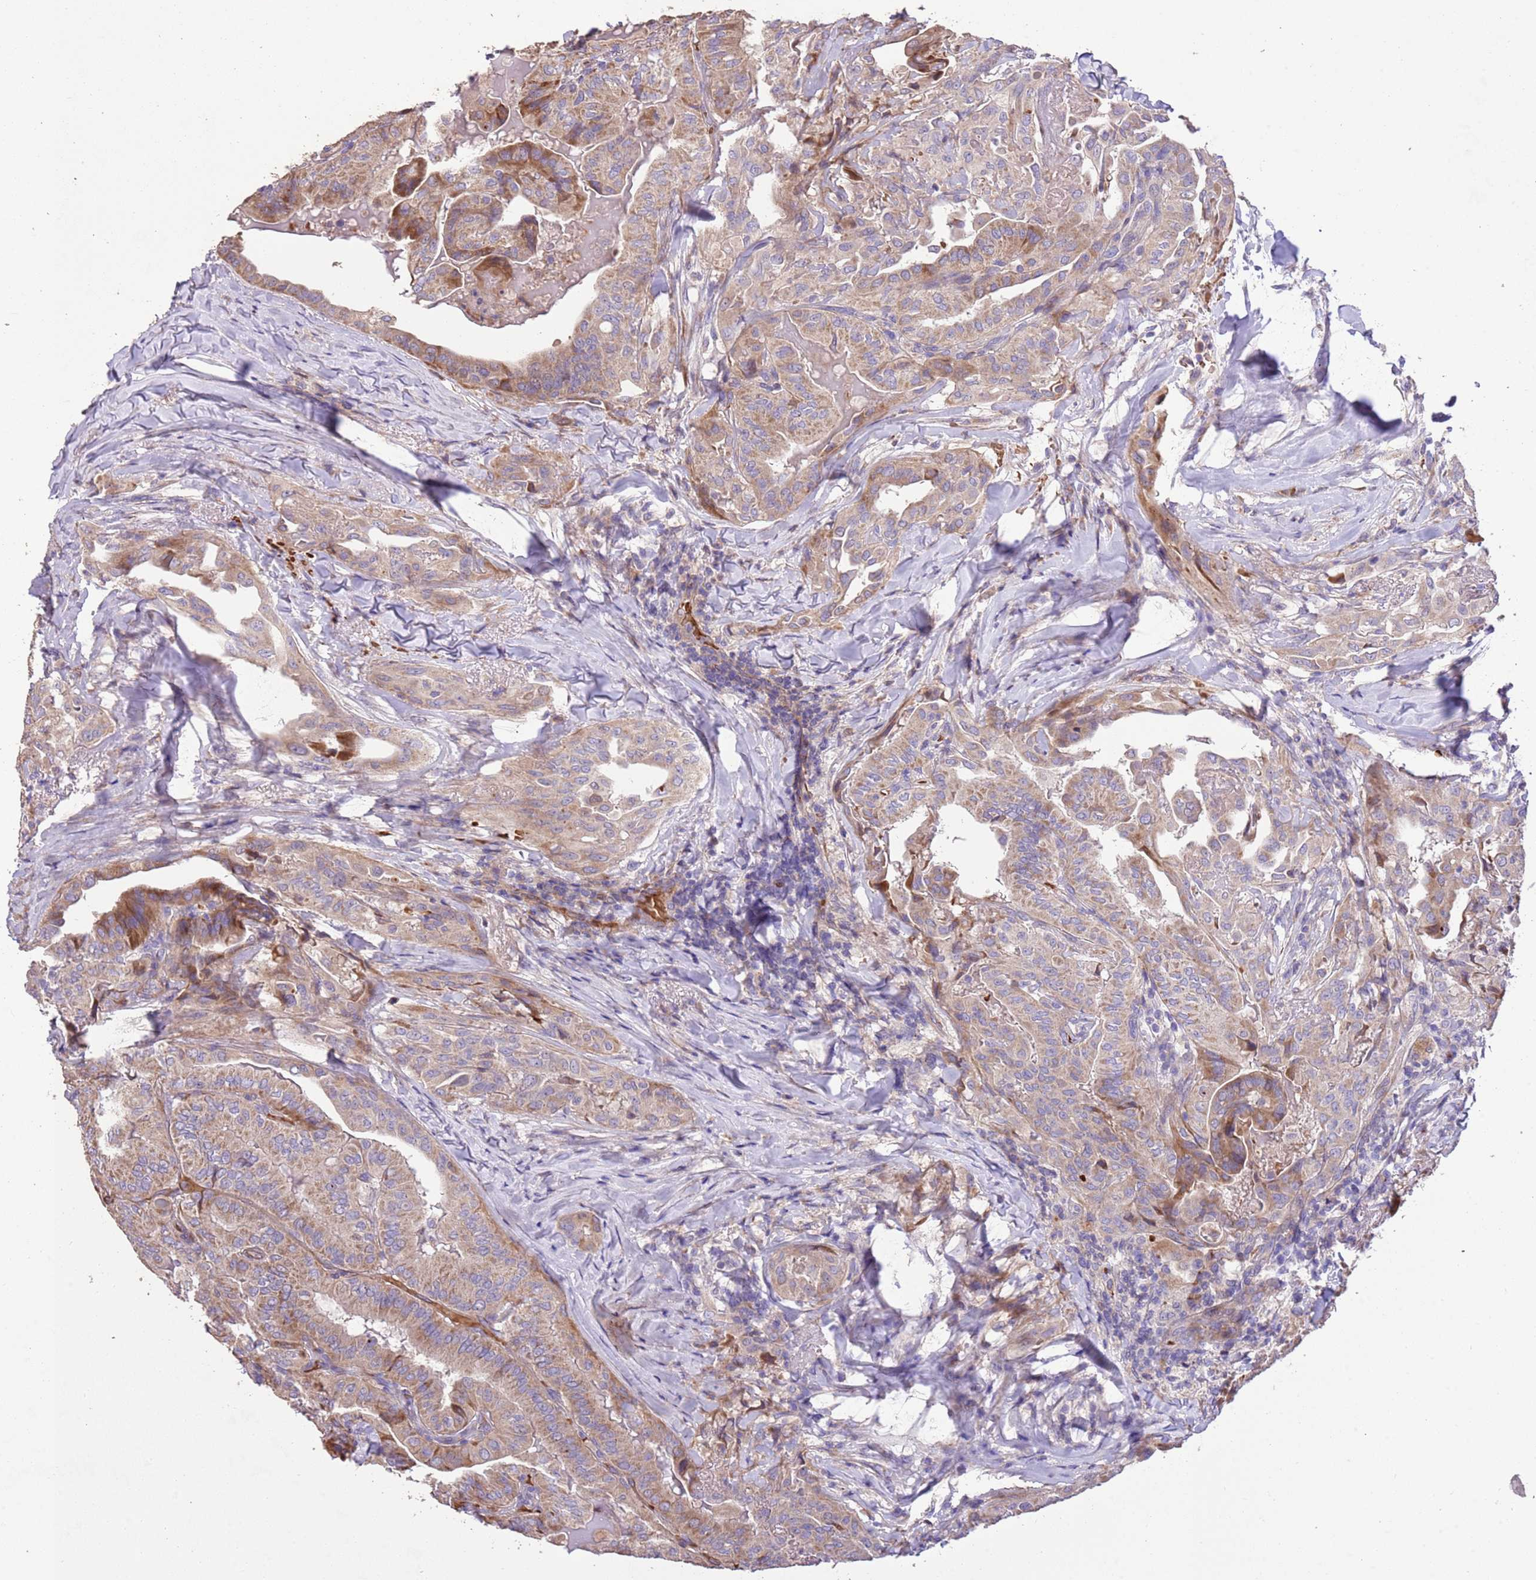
{"staining": {"intensity": "moderate", "quantity": "25%-75%", "location": "cytoplasmic/membranous"}, "tissue": "thyroid cancer", "cell_type": "Tumor cells", "image_type": "cancer", "snomed": [{"axis": "morphology", "description": "Papillary adenocarcinoma, NOS"}, {"axis": "topography", "description": "Thyroid gland"}], "caption": "Thyroid cancer (papillary adenocarcinoma) was stained to show a protein in brown. There is medium levels of moderate cytoplasmic/membranous staining in approximately 25%-75% of tumor cells.", "gene": "PIGA", "patient": {"sex": "female", "age": 68}}